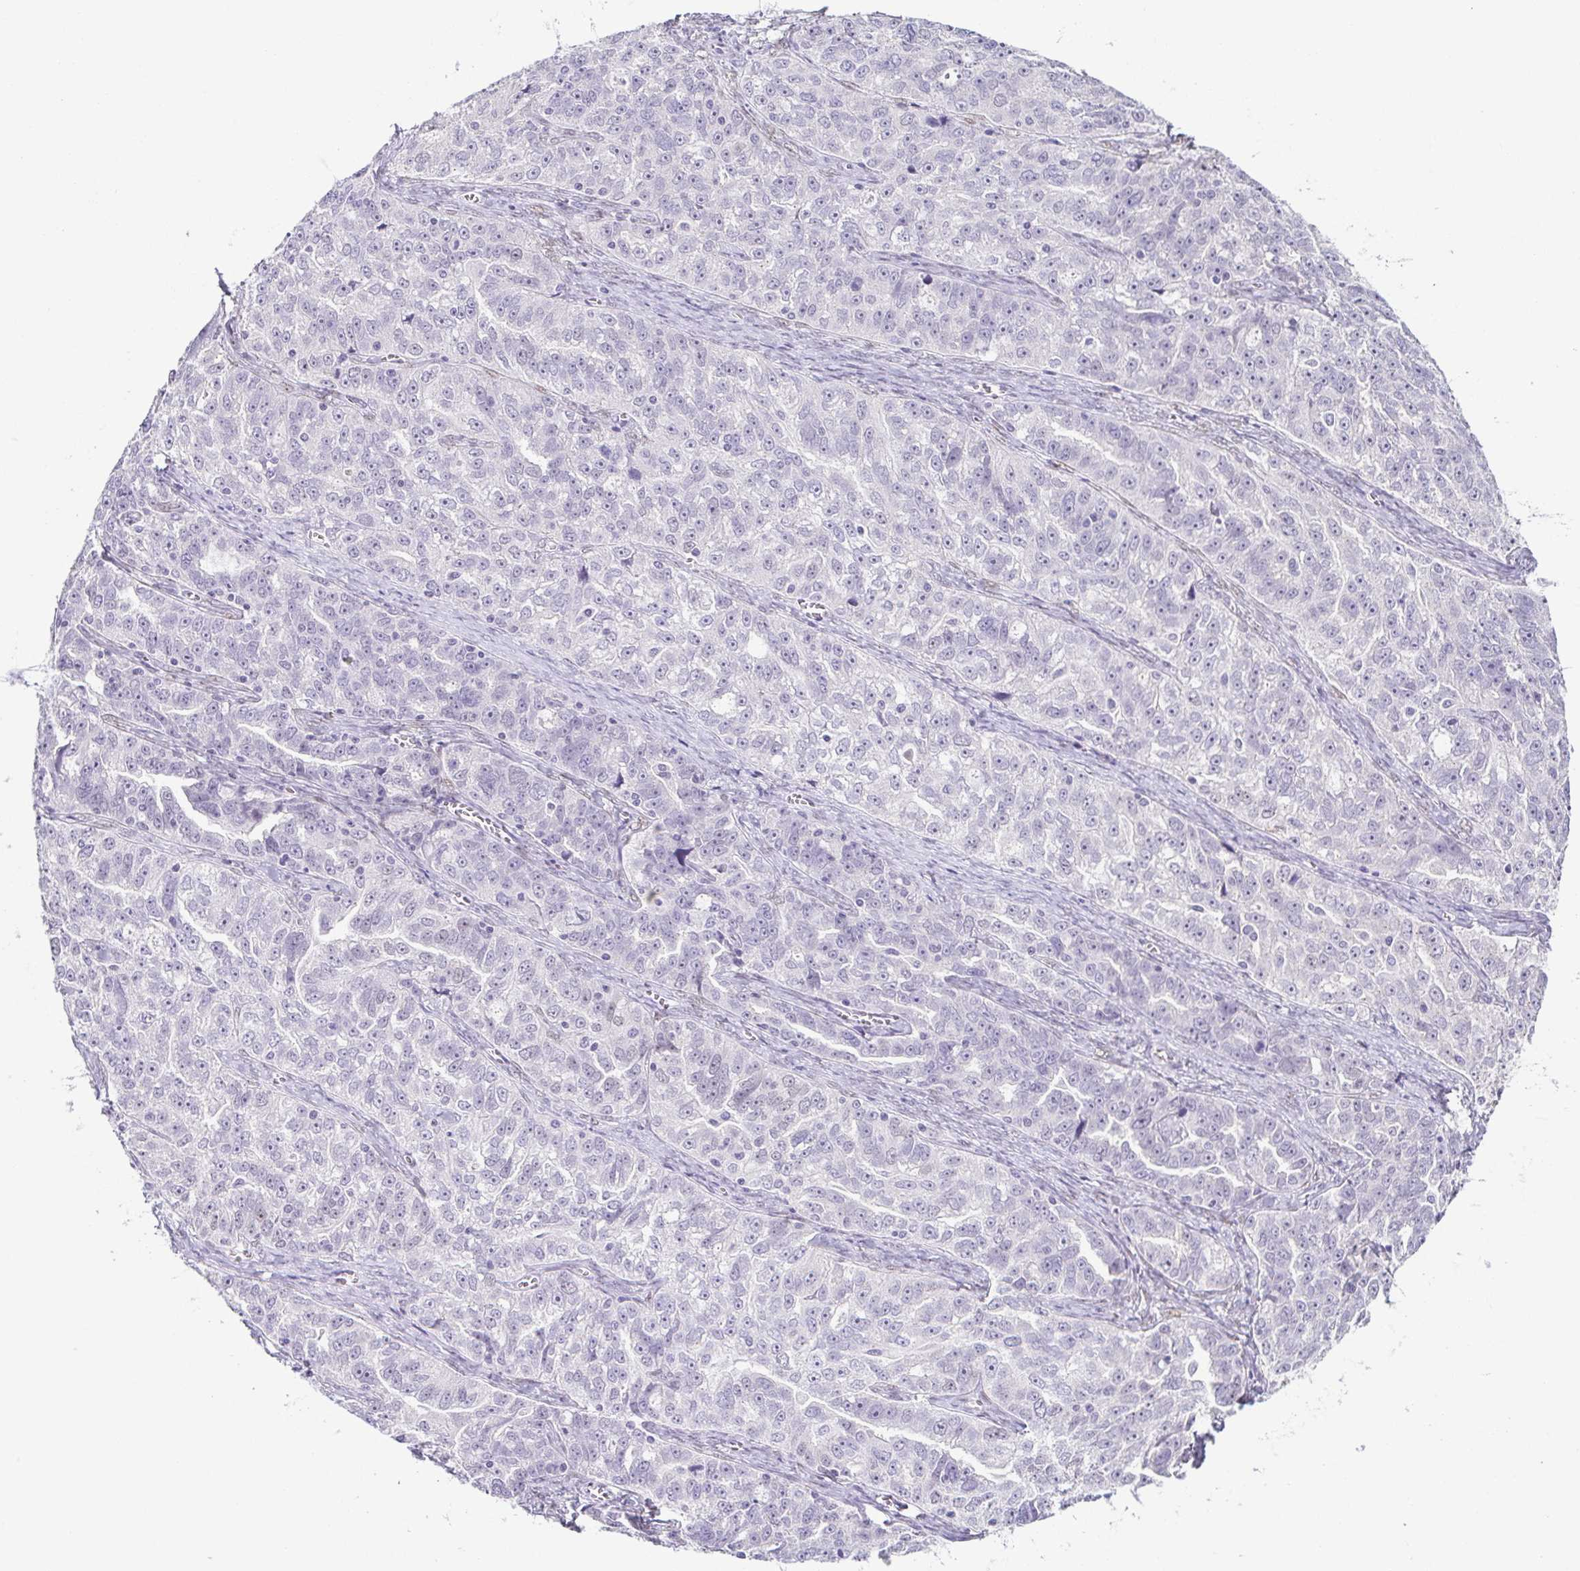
{"staining": {"intensity": "negative", "quantity": "none", "location": "none"}, "tissue": "ovarian cancer", "cell_type": "Tumor cells", "image_type": "cancer", "snomed": [{"axis": "morphology", "description": "Cystadenocarcinoma, serous, NOS"}, {"axis": "topography", "description": "Ovary"}], "caption": "This is an immunohistochemistry (IHC) photomicrograph of human serous cystadenocarcinoma (ovarian). There is no staining in tumor cells.", "gene": "TCF3", "patient": {"sex": "female", "age": 51}}